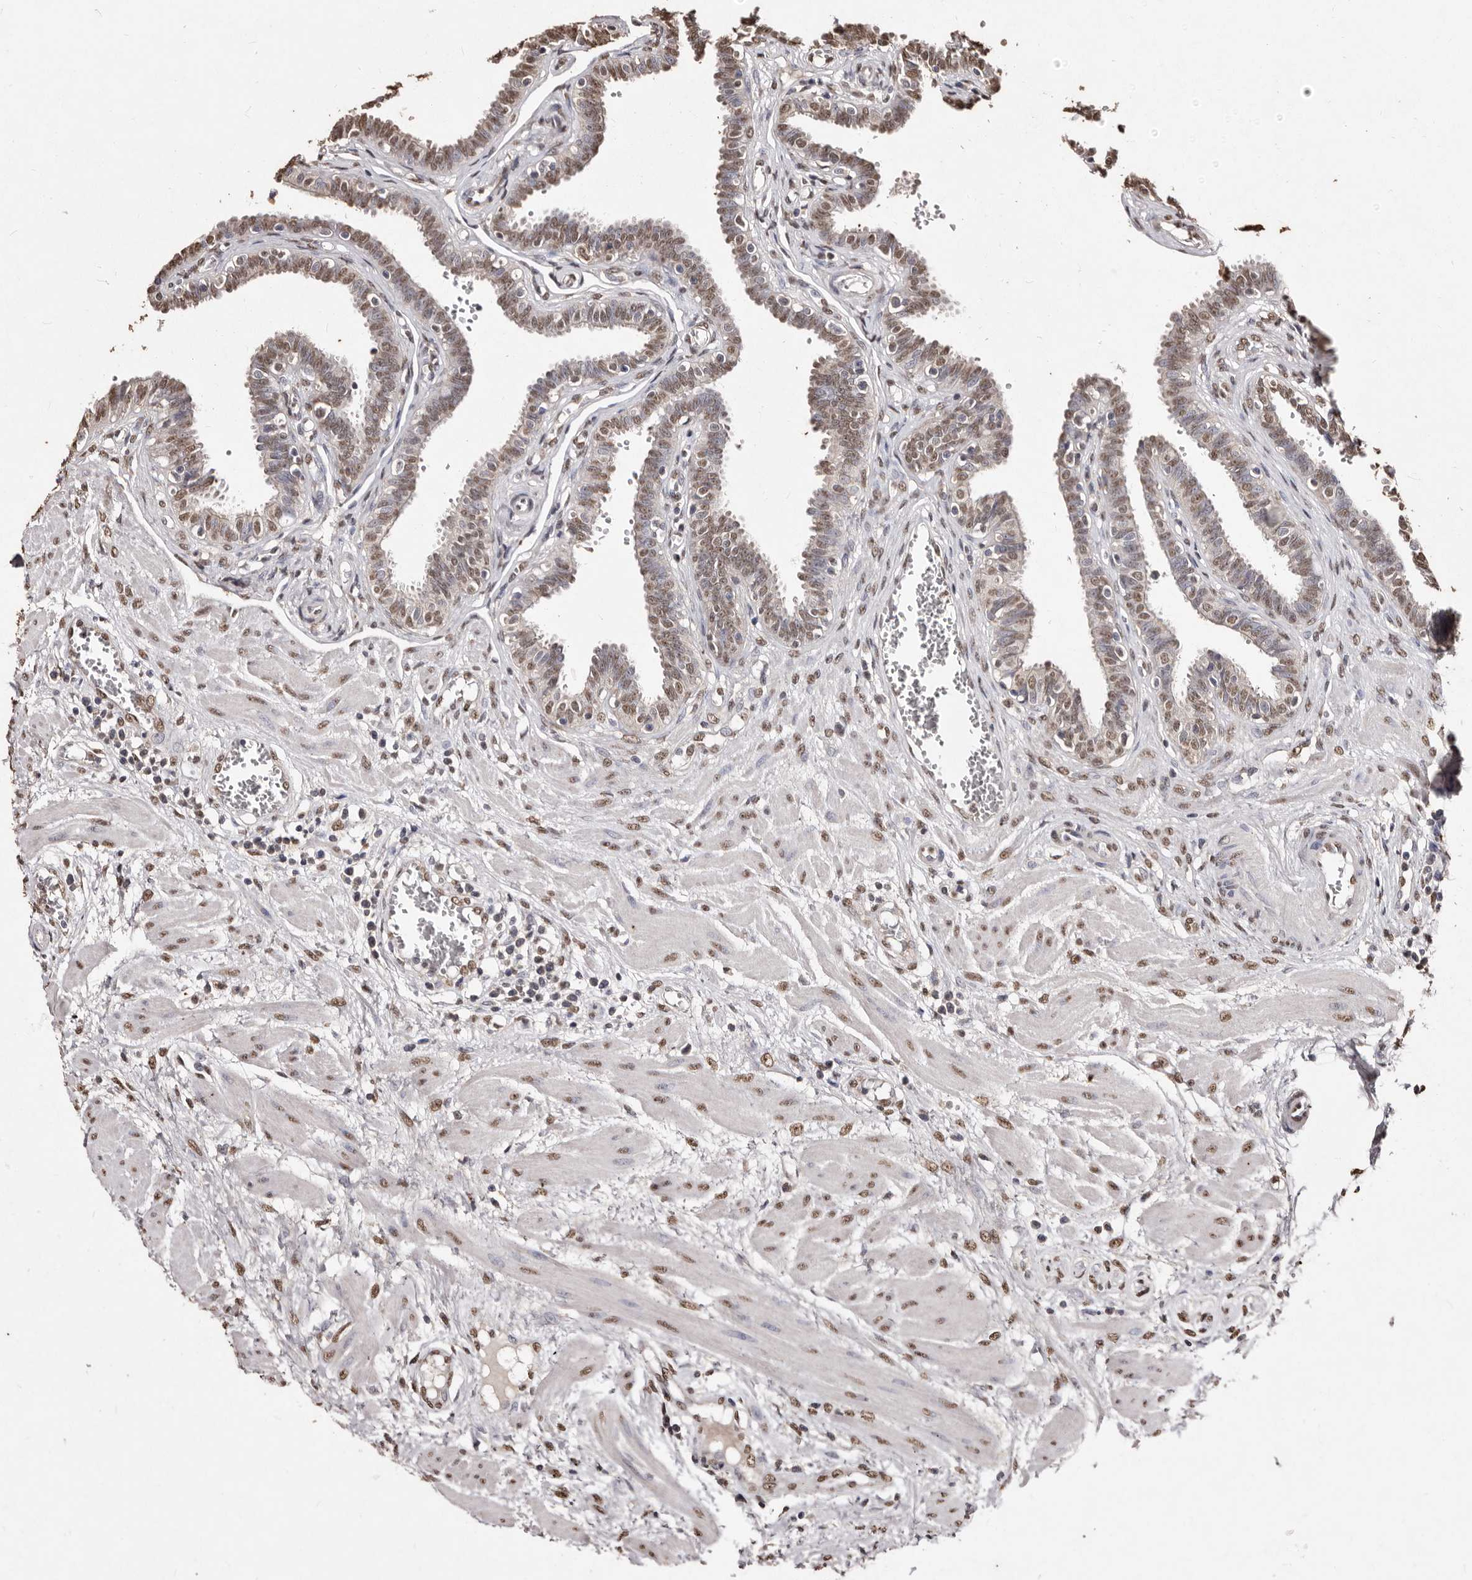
{"staining": {"intensity": "moderate", "quantity": "25%-75%", "location": "nuclear"}, "tissue": "fallopian tube", "cell_type": "Glandular cells", "image_type": "normal", "snomed": [{"axis": "morphology", "description": "Normal tissue, NOS"}, {"axis": "topography", "description": "Fallopian tube"}], "caption": "Immunohistochemical staining of benign fallopian tube shows moderate nuclear protein staining in about 25%-75% of glandular cells.", "gene": "ERBB4", "patient": {"sex": "female", "age": 32}}